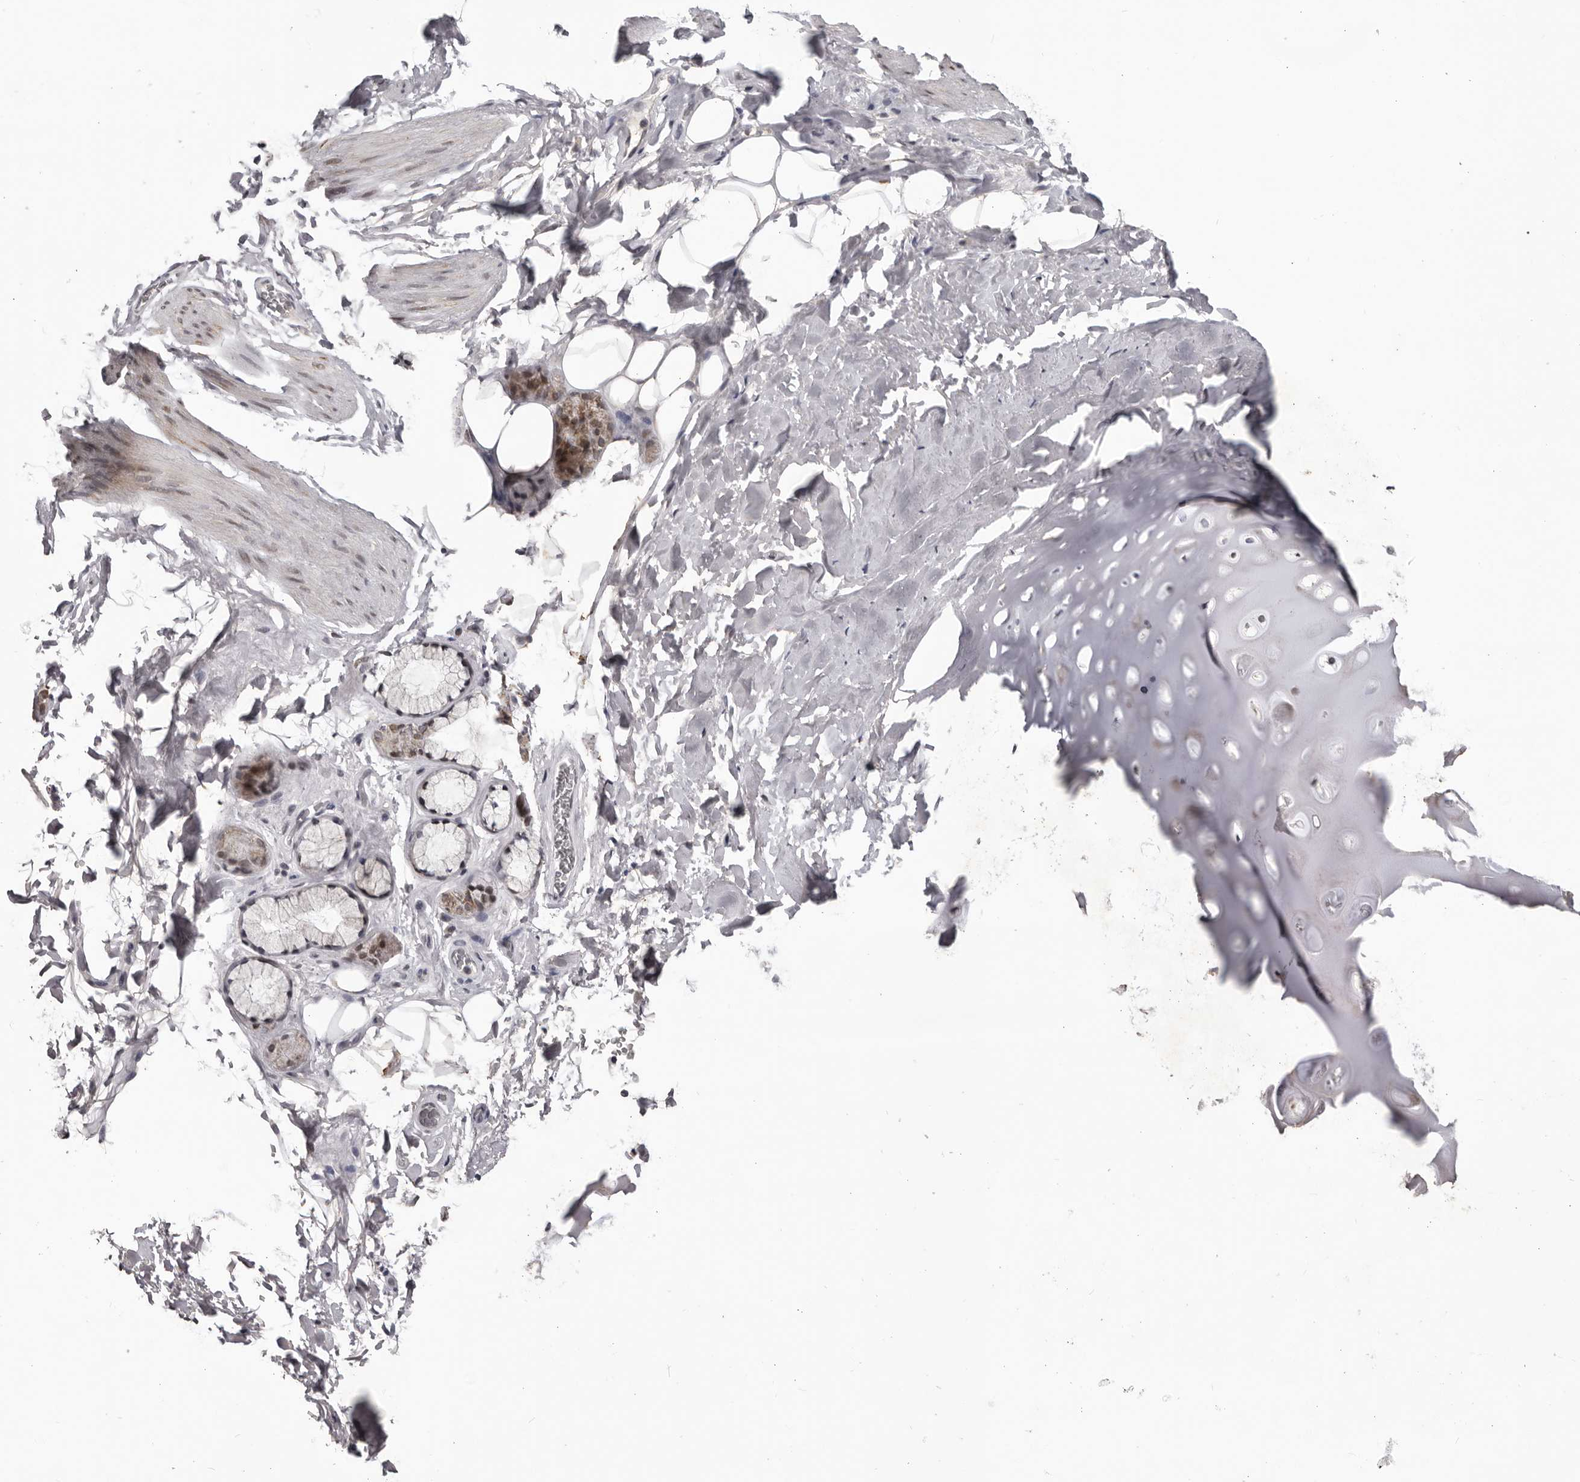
{"staining": {"intensity": "weak", "quantity": "25%-75%", "location": "nuclear"}, "tissue": "adipose tissue", "cell_type": "Adipocytes", "image_type": "normal", "snomed": [{"axis": "morphology", "description": "Normal tissue, NOS"}, {"axis": "topography", "description": "Cartilage tissue"}], "caption": "DAB immunohistochemical staining of benign human adipose tissue reveals weak nuclear protein positivity in approximately 25%-75% of adipocytes. The staining was performed using DAB, with brown indicating positive protein expression. Nuclei are stained blue with hematoxylin.", "gene": "C17orf99", "patient": {"sex": "female", "age": 63}}